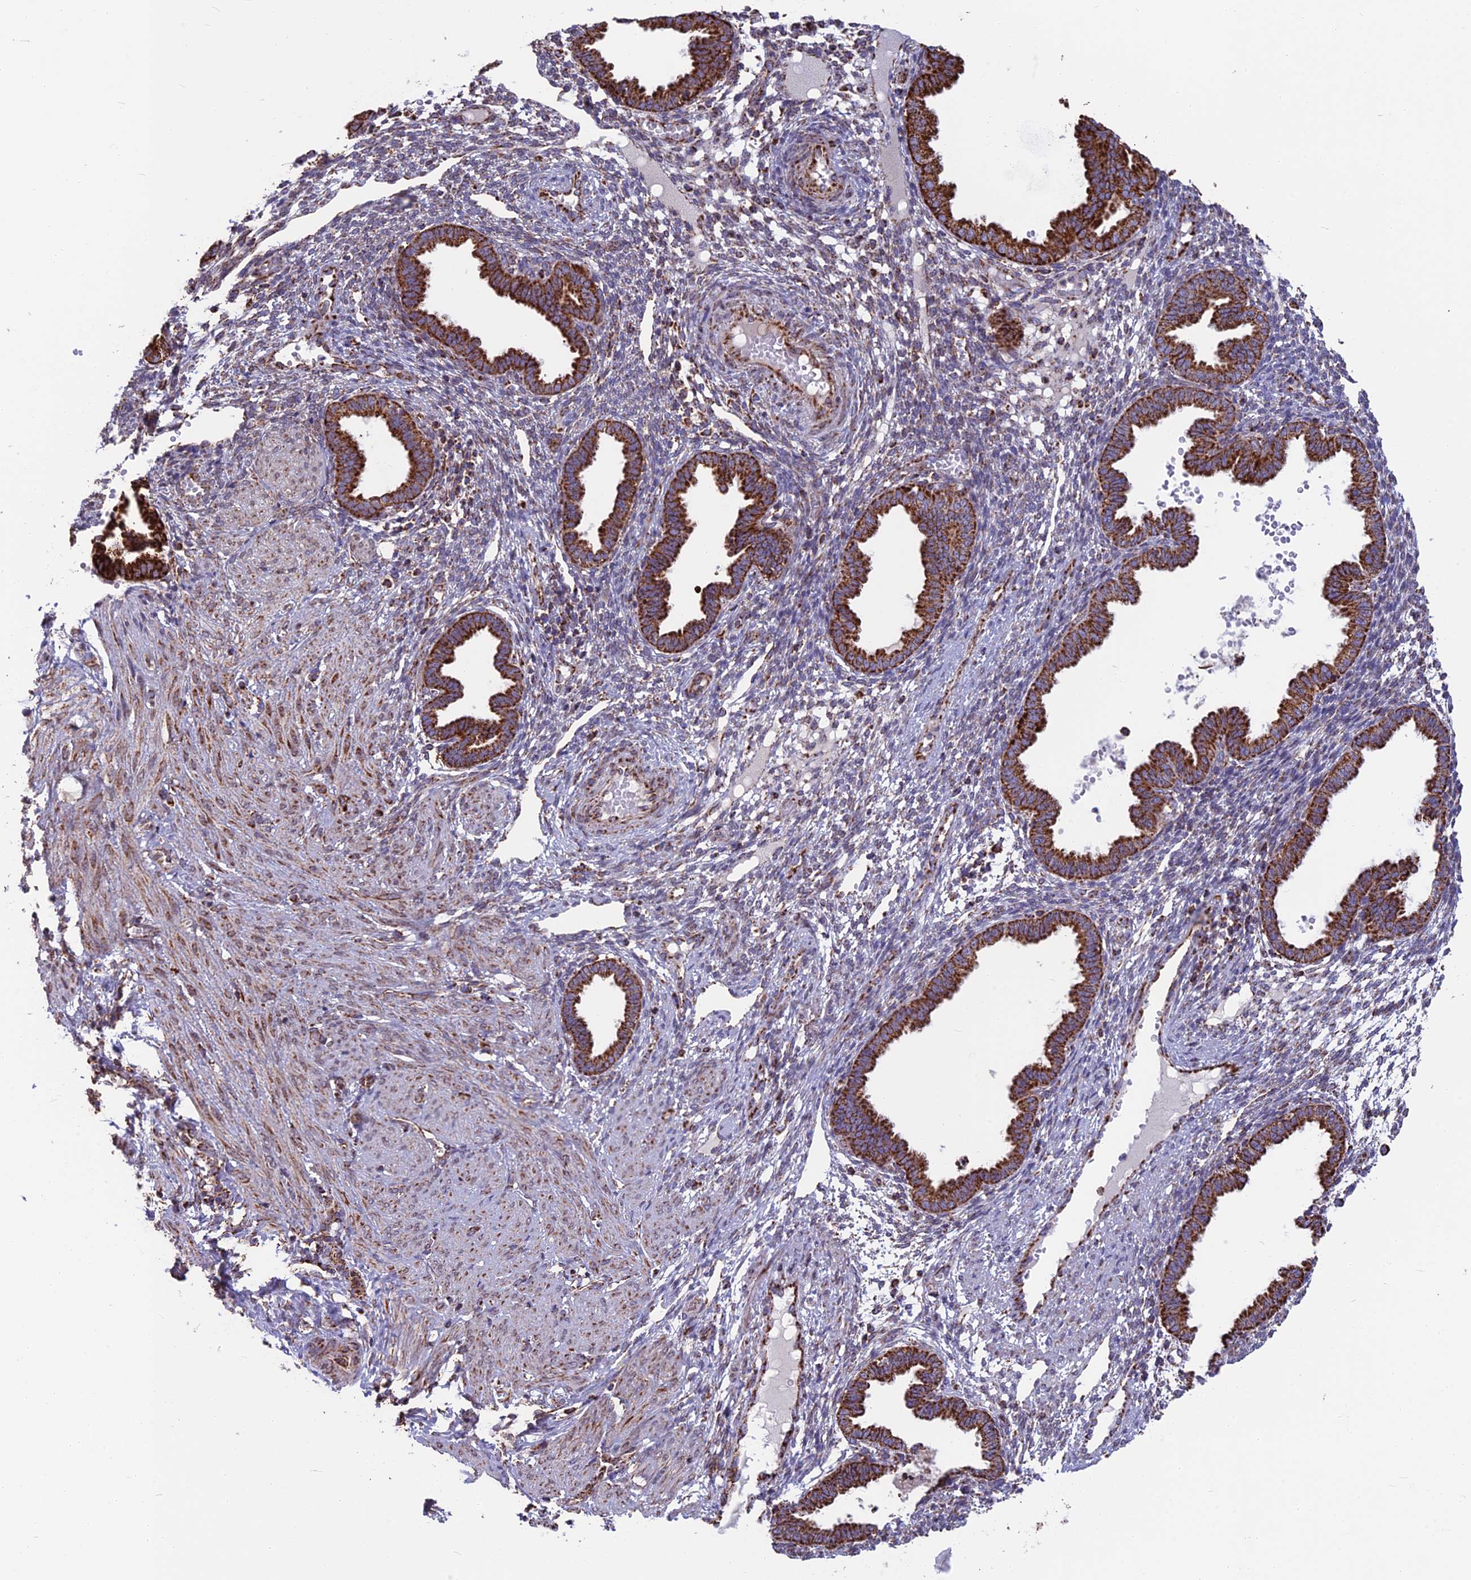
{"staining": {"intensity": "moderate", "quantity": "<25%", "location": "cytoplasmic/membranous"}, "tissue": "endometrium", "cell_type": "Cells in endometrial stroma", "image_type": "normal", "snomed": [{"axis": "morphology", "description": "Normal tissue, NOS"}, {"axis": "topography", "description": "Endometrium"}], "caption": "DAB (3,3'-diaminobenzidine) immunohistochemical staining of unremarkable endometrium shows moderate cytoplasmic/membranous protein staining in about <25% of cells in endometrial stroma.", "gene": "CS", "patient": {"sex": "female", "age": 33}}